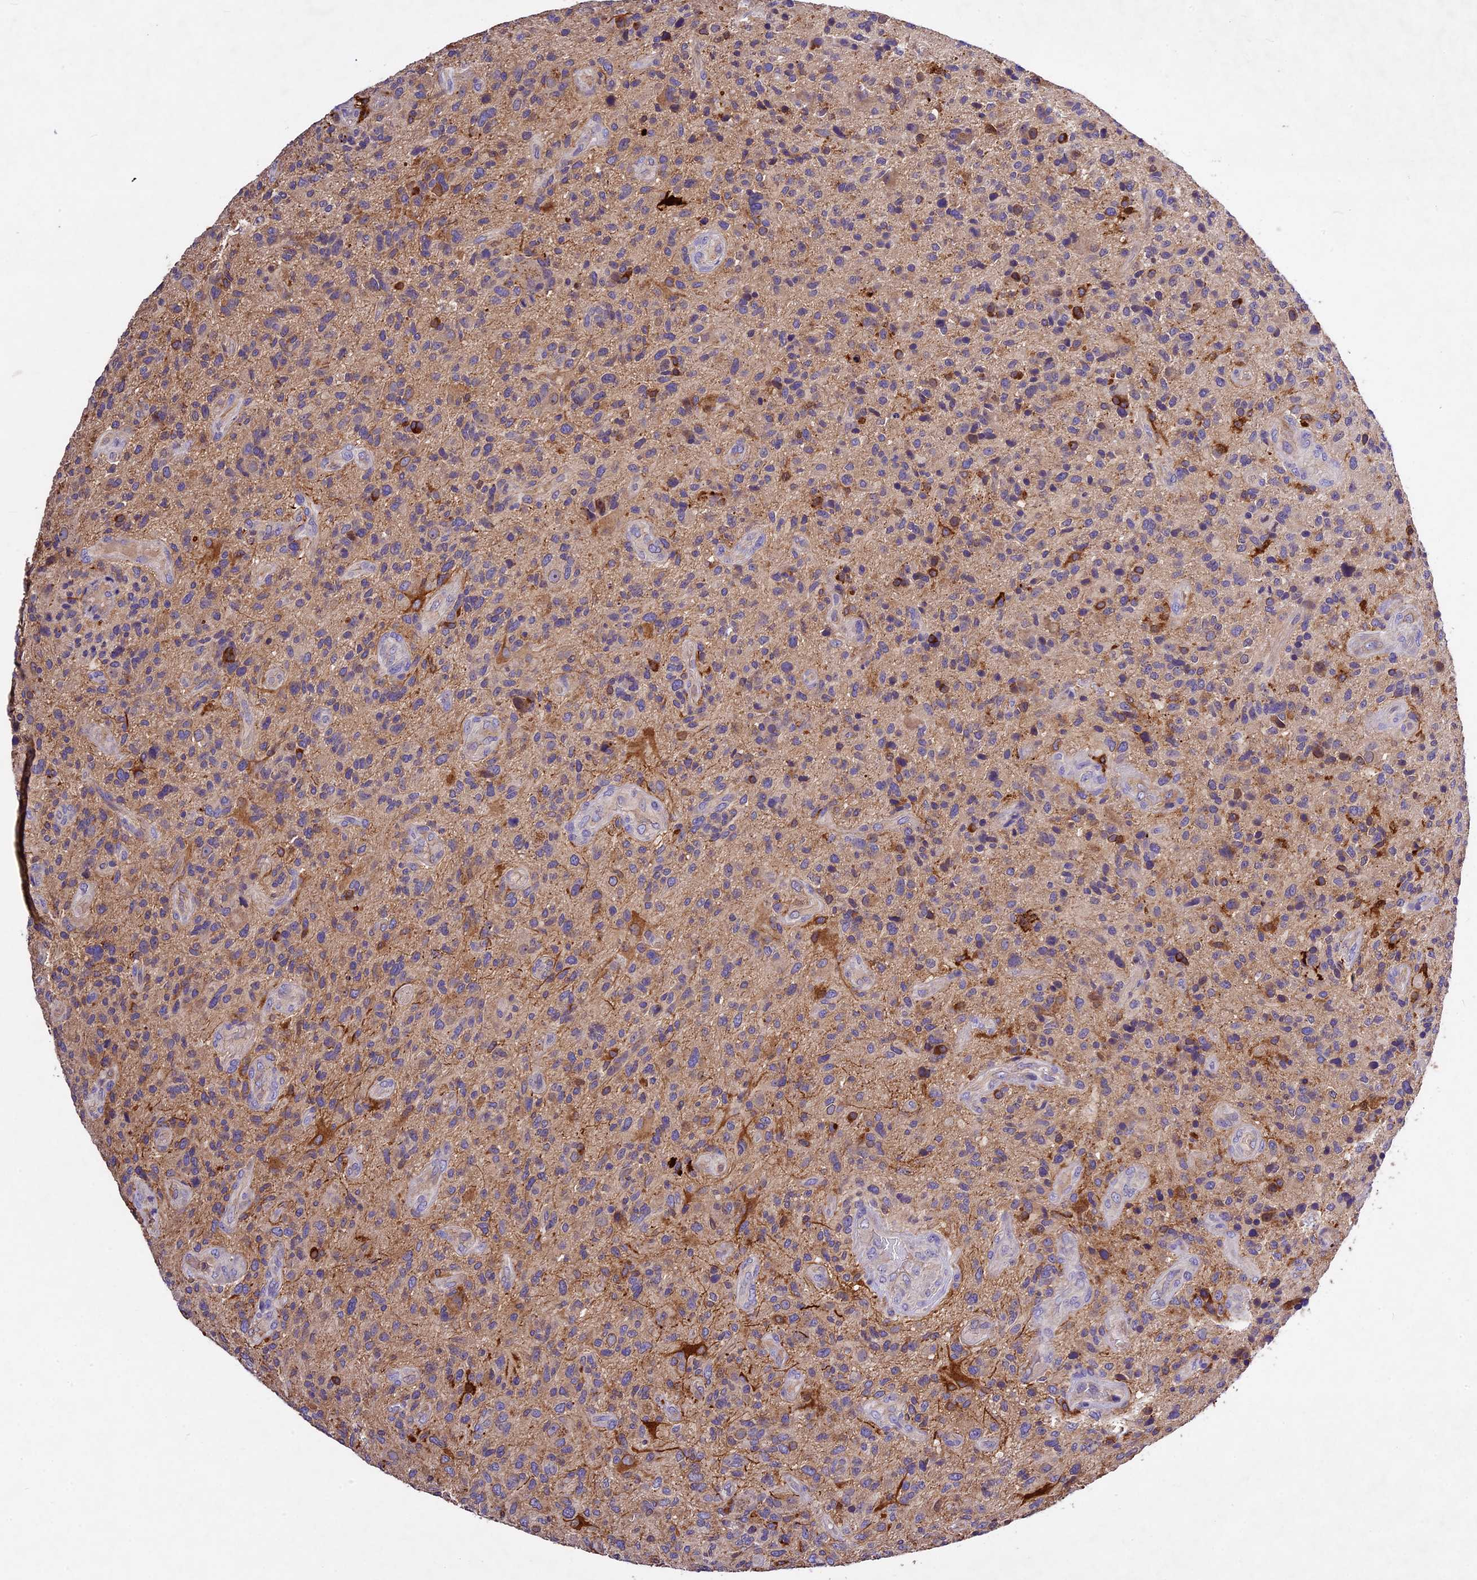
{"staining": {"intensity": "weak", "quantity": "<25%", "location": "cytoplasmic/membranous"}, "tissue": "glioma", "cell_type": "Tumor cells", "image_type": "cancer", "snomed": [{"axis": "morphology", "description": "Glioma, malignant, High grade"}, {"axis": "topography", "description": "Brain"}], "caption": "IHC histopathology image of human glioma stained for a protein (brown), which shows no staining in tumor cells.", "gene": "CILP2", "patient": {"sex": "male", "age": 47}}